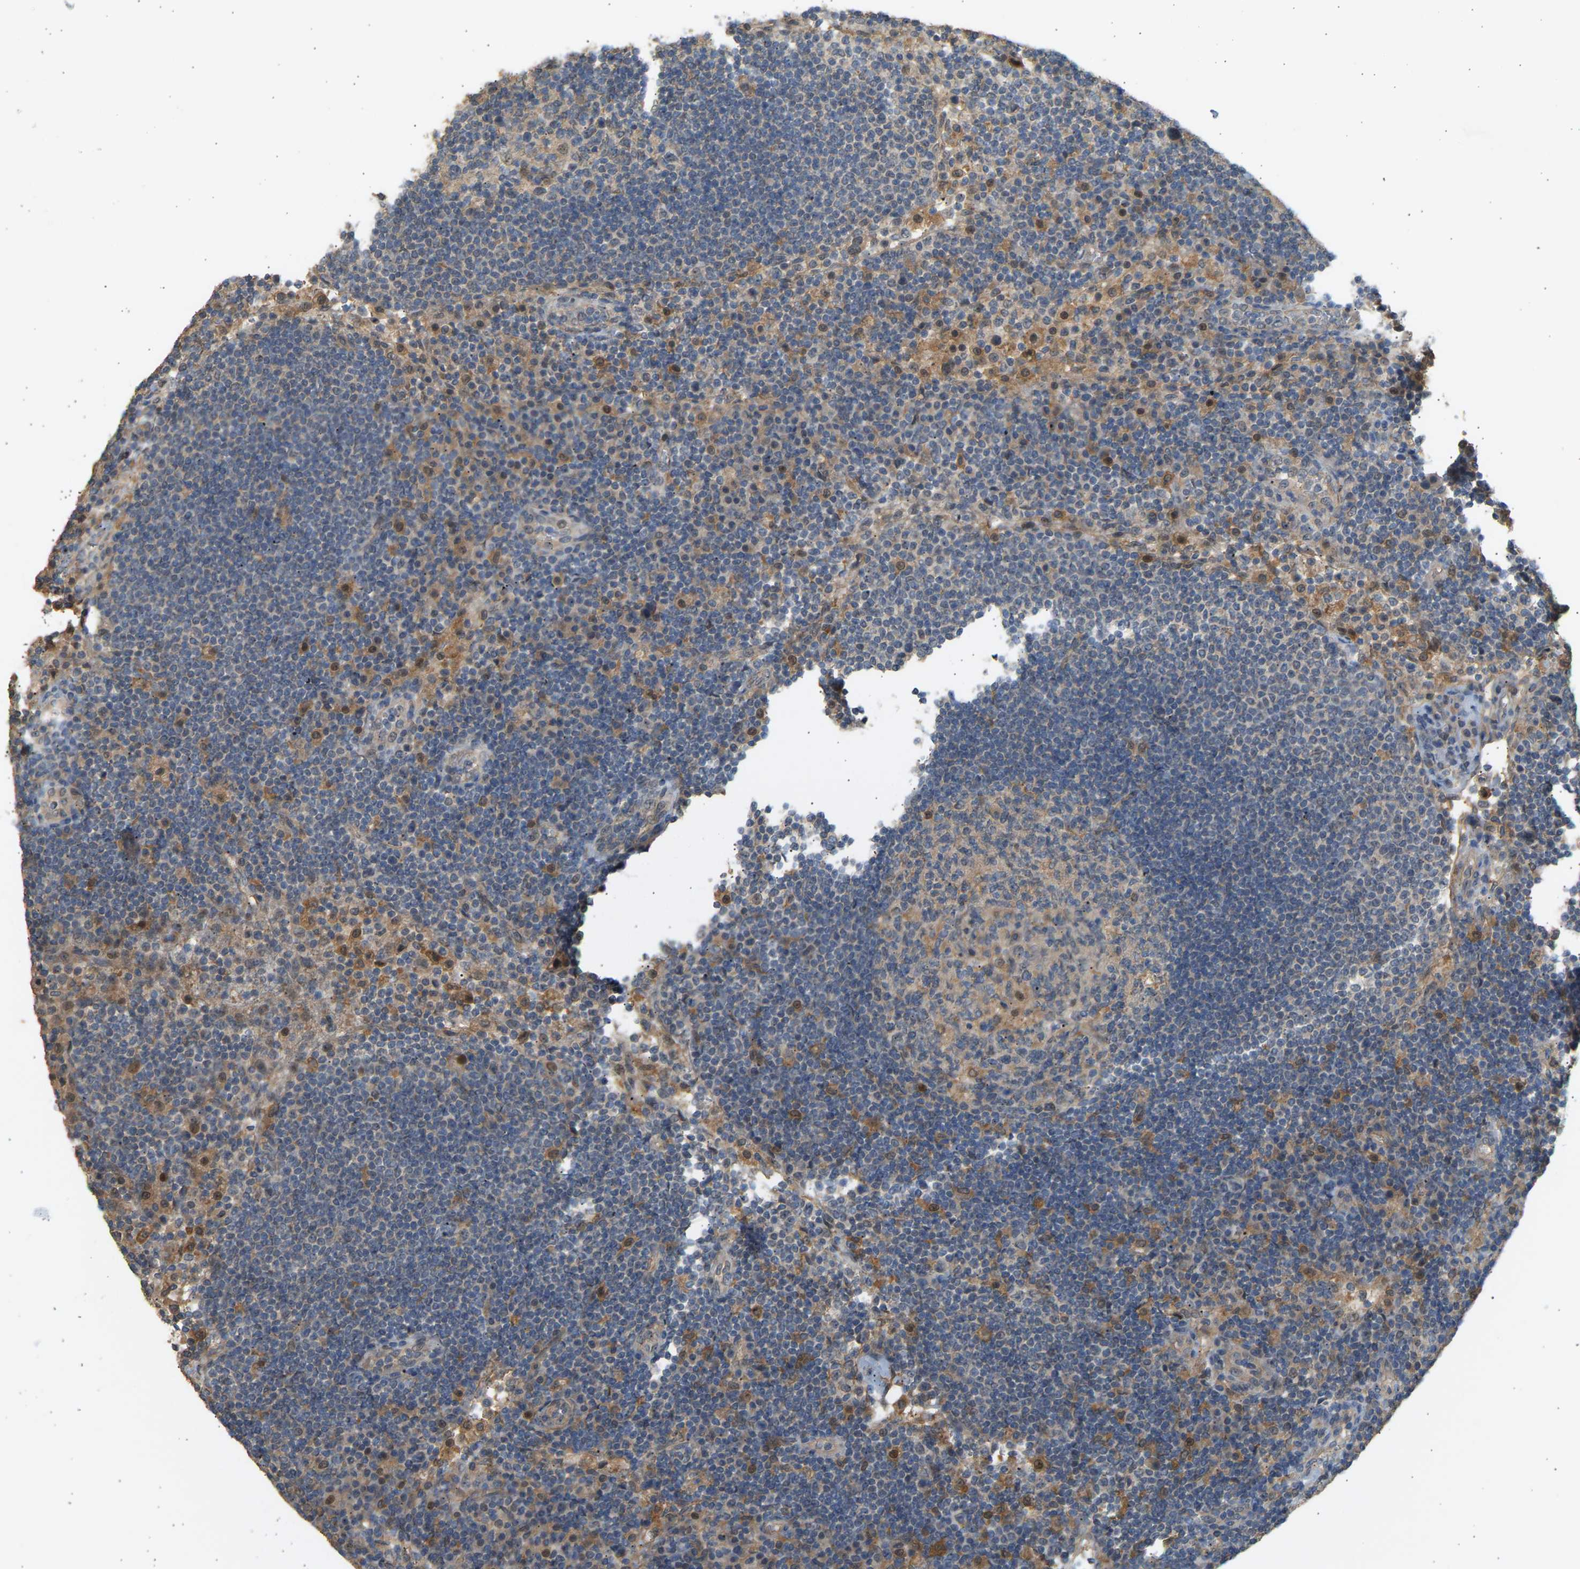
{"staining": {"intensity": "moderate", "quantity": "<25%", "location": "cytoplasmic/membranous"}, "tissue": "lymph node", "cell_type": "Germinal center cells", "image_type": "normal", "snomed": [{"axis": "morphology", "description": "Normal tissue, NOS"}, {"axis": "topography", "description": "Lymph node"}], "caption": "Normal lymph node reveals moderate cytoplasmic/membranous expression in about <25% of germinal center cells, visualized by immunohistochemistry.", "gene": "RGL1", "patient": {"sex": "female", "age": 53}}